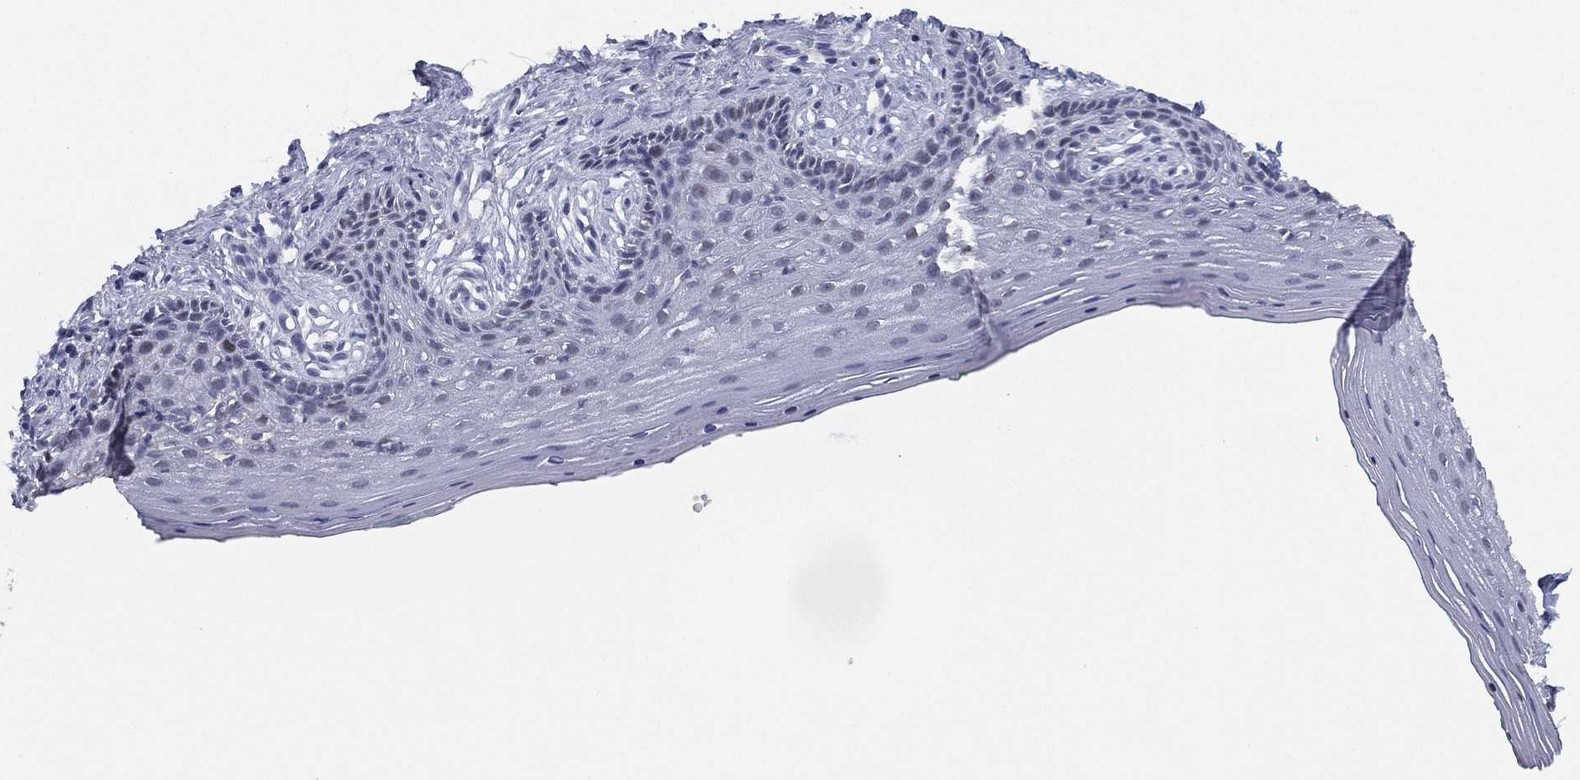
{"staining": {"intensity": "negative", "quantity": "none", "location": "none"}, "tissue": "vagina", "cell_type": "Squamous epithelial cells", "image_type": "normal", "snomed": [{"axis": "morphology", "description": "Normal tissue, NOS"}, {"axis": "topography", "description": "Vagina"}], "caption": "Immunohistochemistry image of normal vagina: vagina stained with DAB shows no significant protein staining in squamous epithelial cells. (Stains: DAB IHC with hematoxylin counter stain, Microscopy: brightfield microscopy at high magnification).", "gene": "ZNF711", "patient": {"sex": "female", "age": 45}}